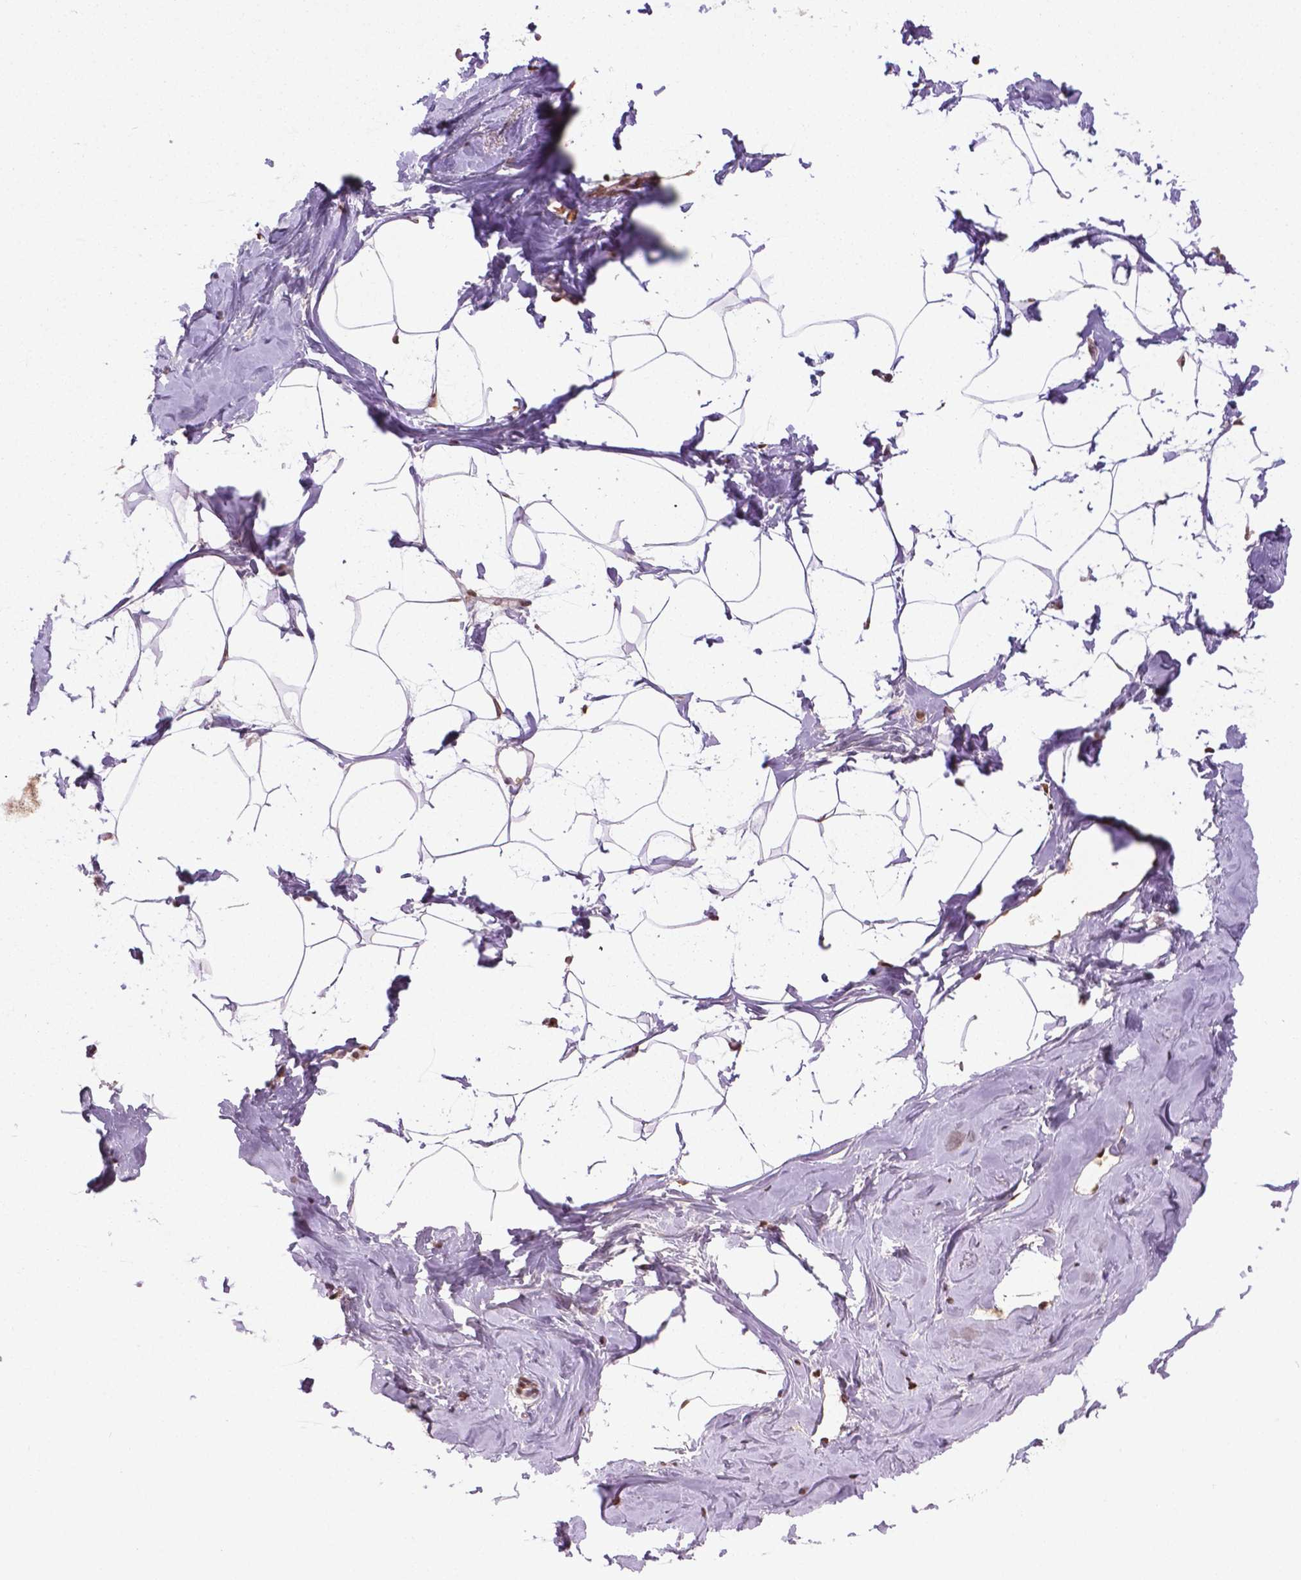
{"staining": {"intensity": "moderate", "quantity": "25%-75%", "location": "nuclear"}, "tissue": "breast", "cell_type": "Adipocytes", "image_type": "normal", "snomed": [{"axis": "morphology", "description": "Normal tissue, NOS"}, {"axis": "topography", "description": "Breast"}], "caption": "This image demonstrates IHC staining of benign breast, with medium moderate nuclear staining in approximately 25%-75% of adipocytes.", "gene": "SIRT6", "patient": {"sex": "female", "age": 32}}